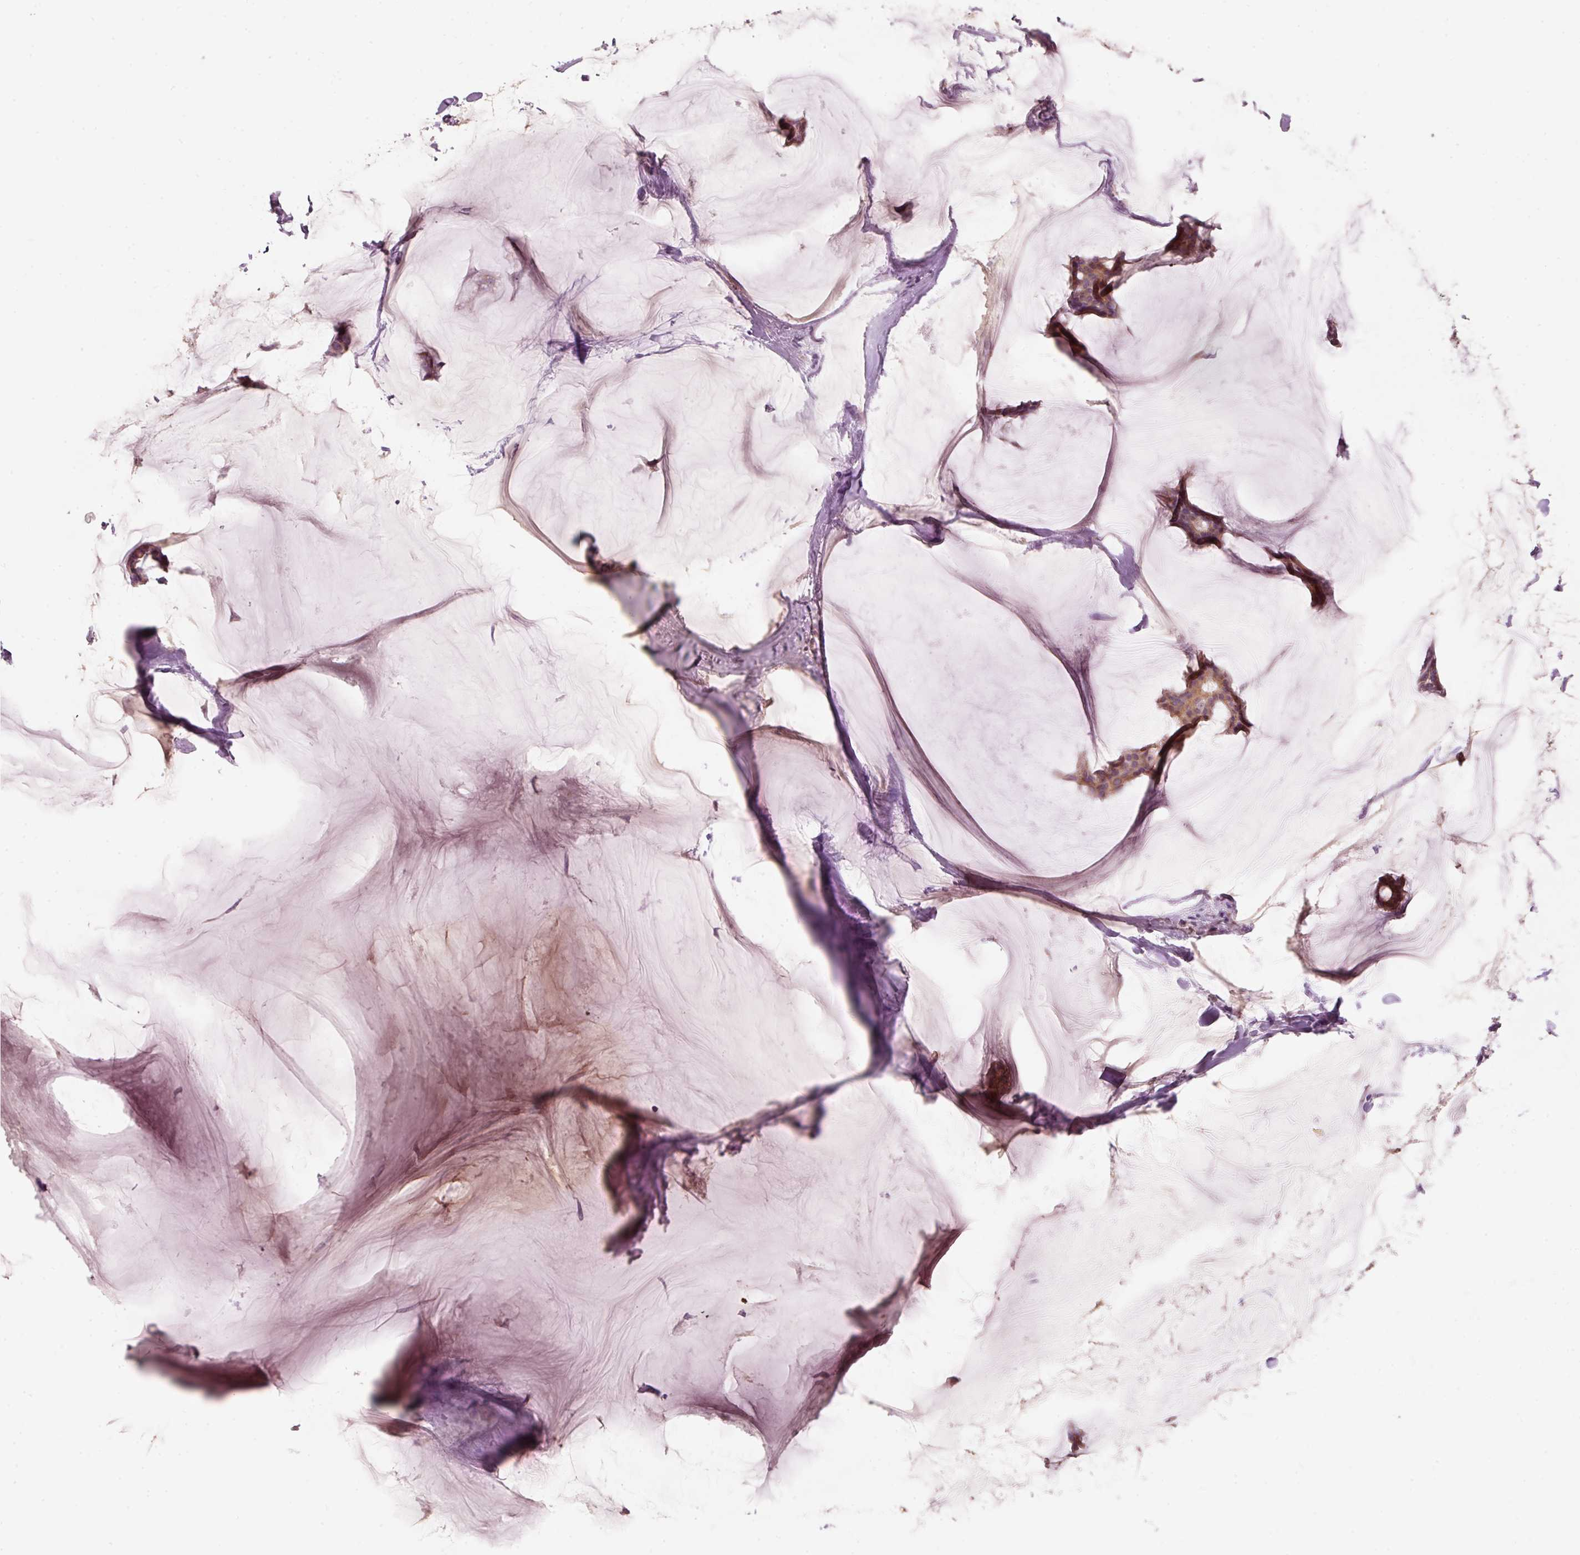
{"staining": {"intensity": "weak", "quantity": ">75%", "location": "cytoplasmic/membranous"}, "tissue": "breast cancer", "cell_type": "Tumor cells", "image_type": "cancer", "snomed": [{"axis": "morphology", "description": "Duct carcinoma"}, {"axis": "topography", "description": "Breast"}], "caption": "Immunohistochemical staining of breast cancer (infiltrating ductal carcinoma) exhibits low levels of weak cytoplasmic/membranous staining in about >75% of tumor cells.", "gene": "FAM78B", "patient": {"sex": "female", "age": 93}}